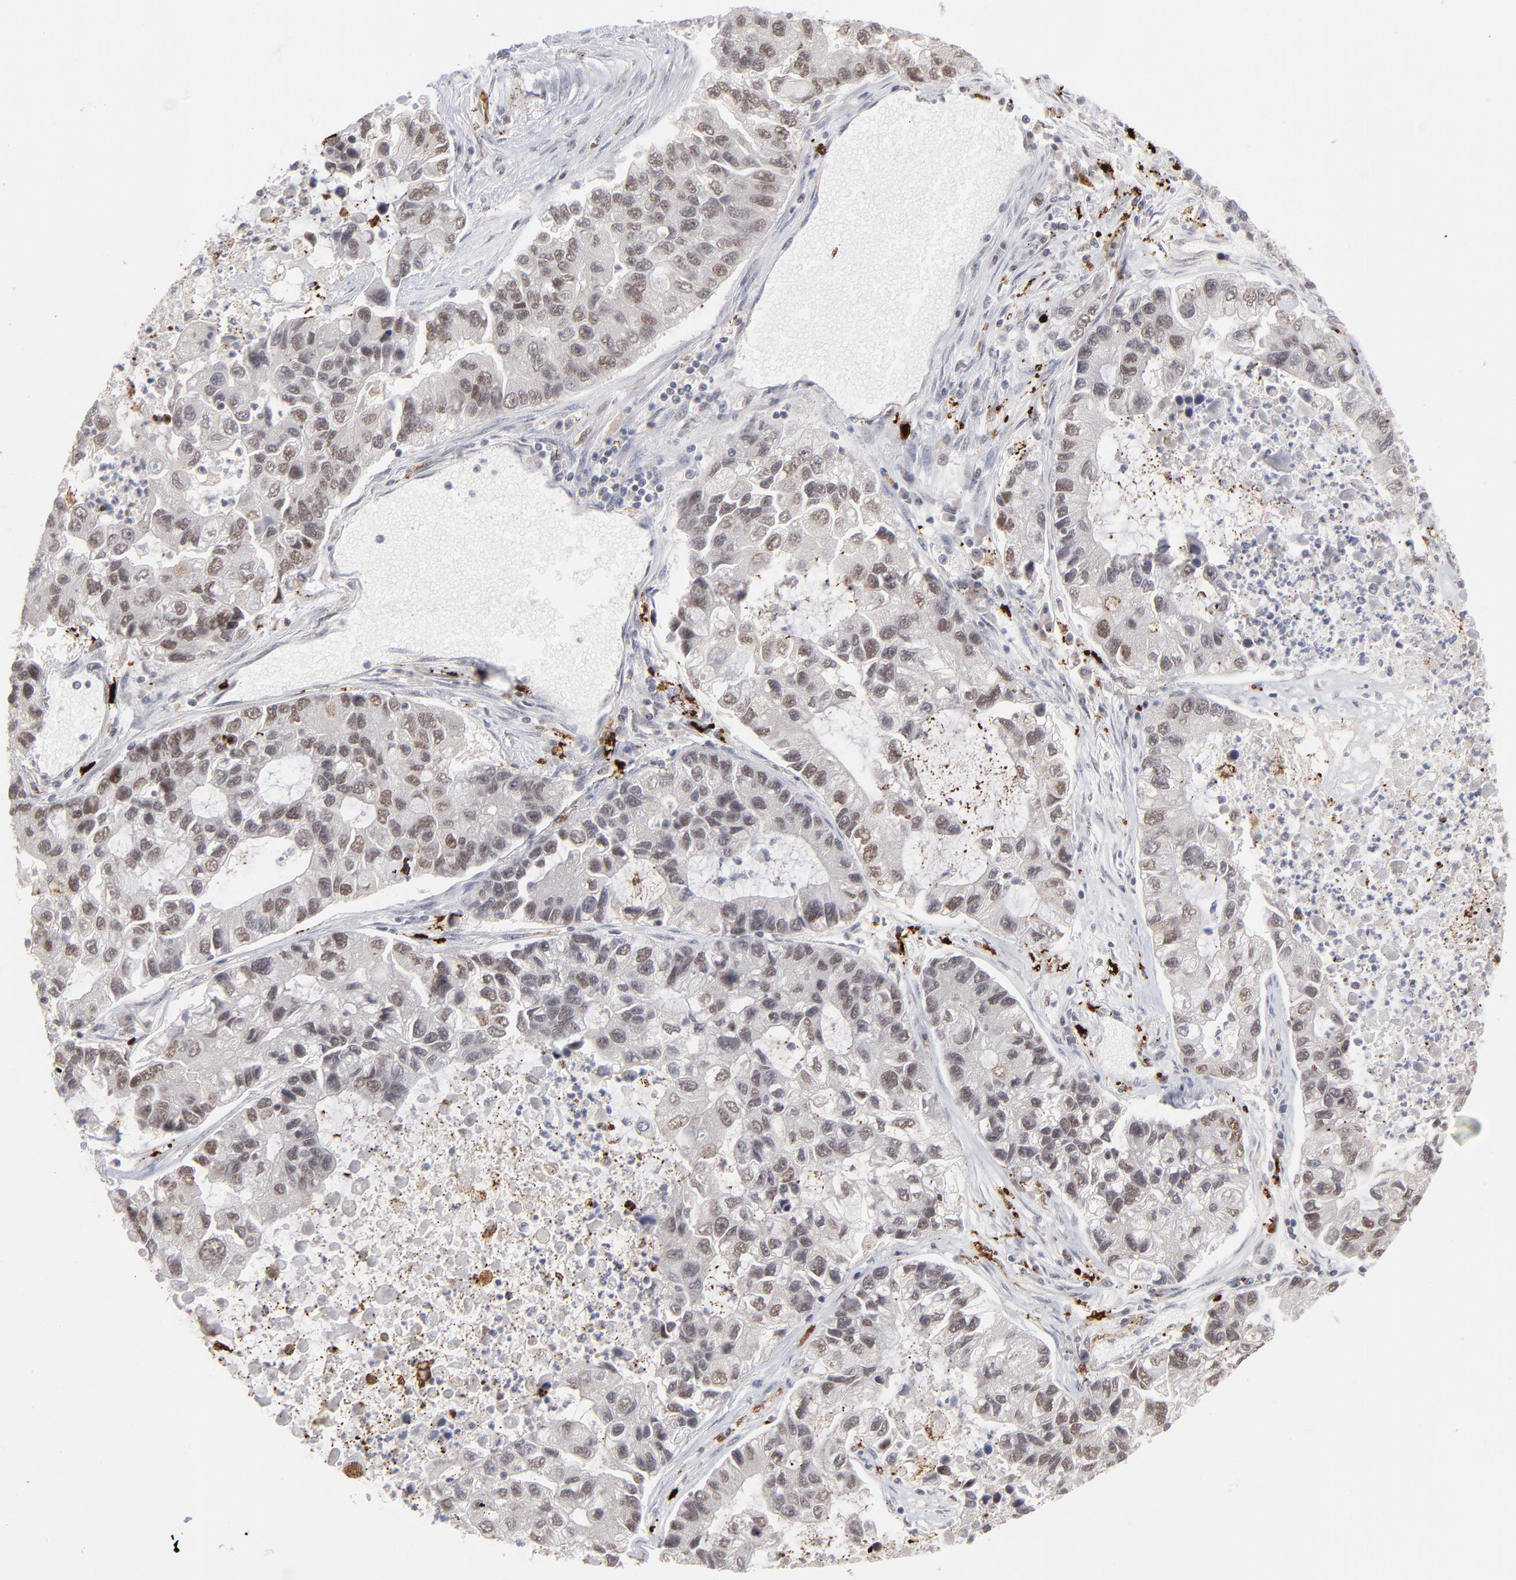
{"staining": {"intensity": "weak", "quantity": ">75%", "location": "nuclear"}, "tissue": "lung cancer", "cell_type": "Tumor cells", "image_type": "cancer", "snomed": [{"axis": "morphology", "description": "Adenocarcinoma, NOS"}, {"axis": "topography", "description": "Lung"}], "caption": "Adenocarcinoma (lung) stained with a protein marker shows weak staining in tumor cells.", "gene": "CCR2", "patient": {"sex": "female", "age": 51}}